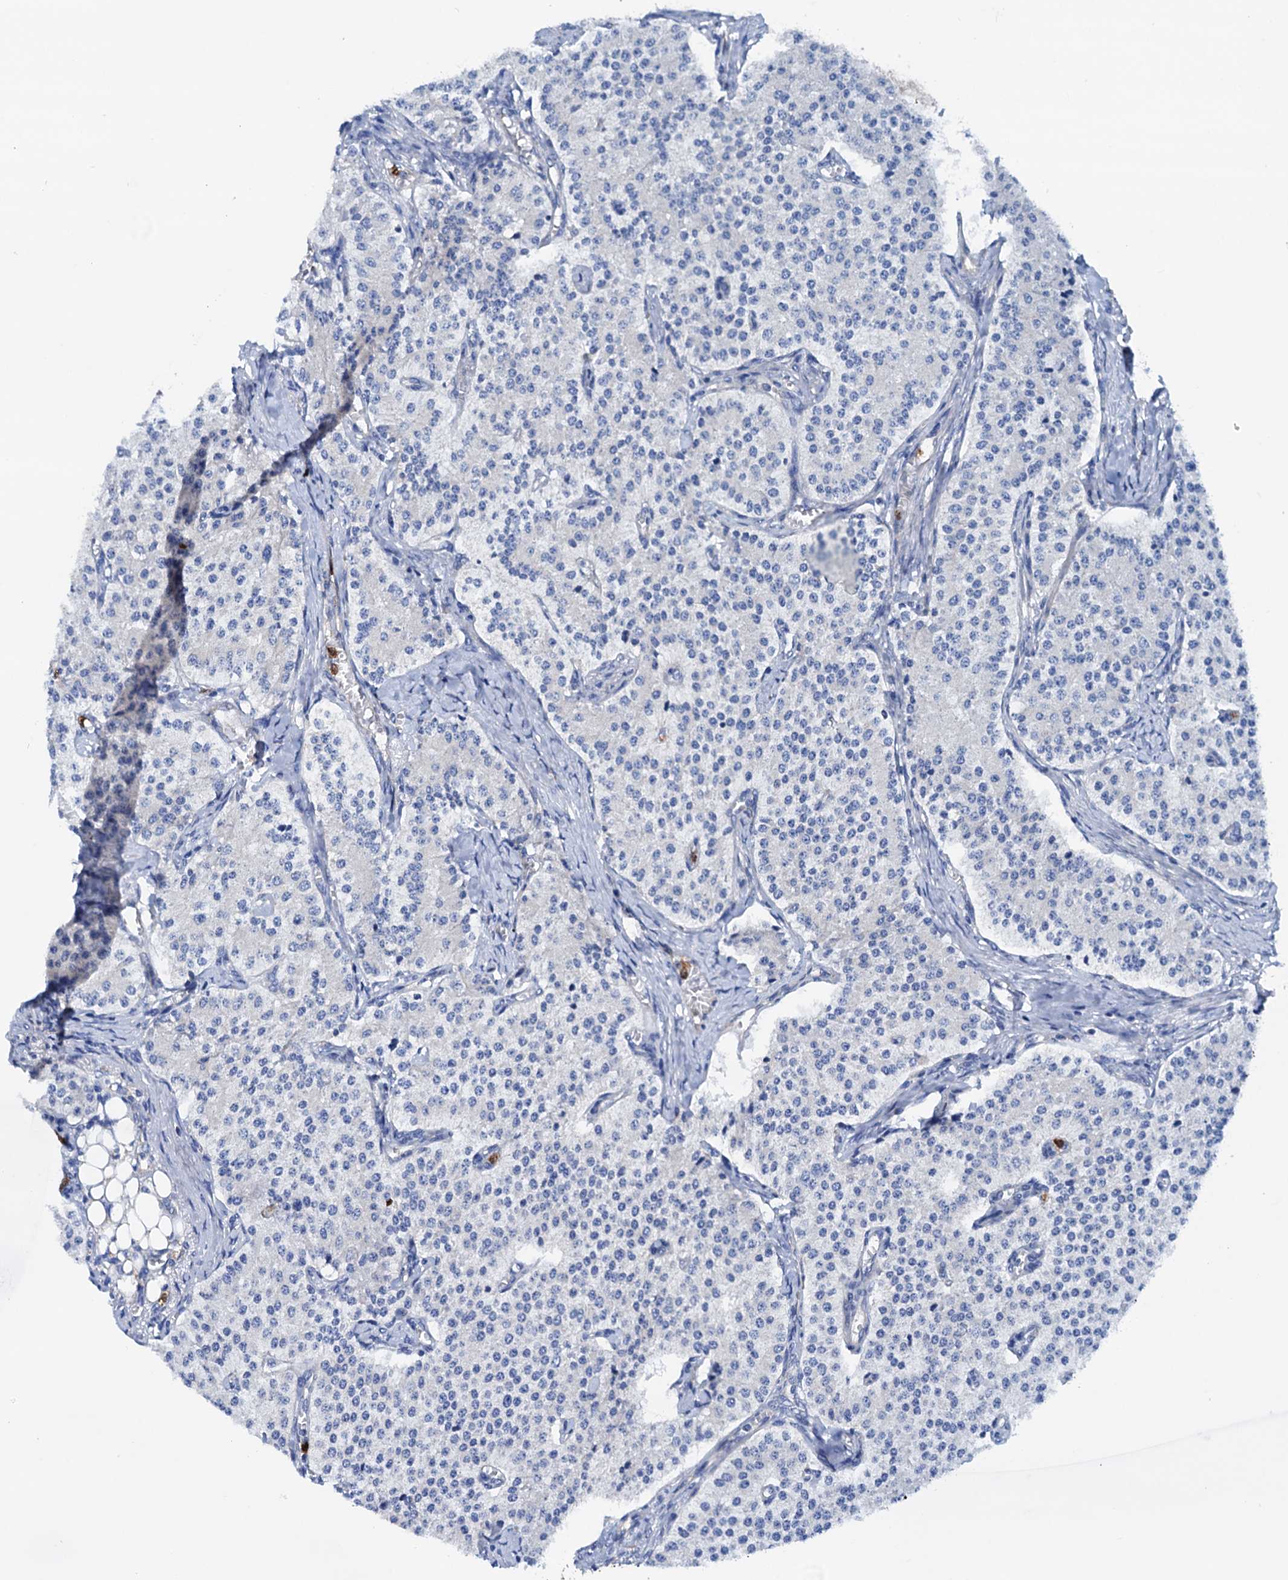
{"staining": {"intensity": "negative", "quantity": "none", "location": "none"}, "tissue": "carcinoid", "cell_type": "Tumor cells", "image_type": "cancer", "snomed": [{"axis": "morphology", "description": "Carcinoid, malignant, NOS"}, {"axis": "topography", "description": "Colon"}], "caption": "Carcinoid stained for a protein using immunohistochemistry (IHC) shows no expression tumor cells.", "gene": "RASSF9", "patient": {"sex": "female", "age": 52}}